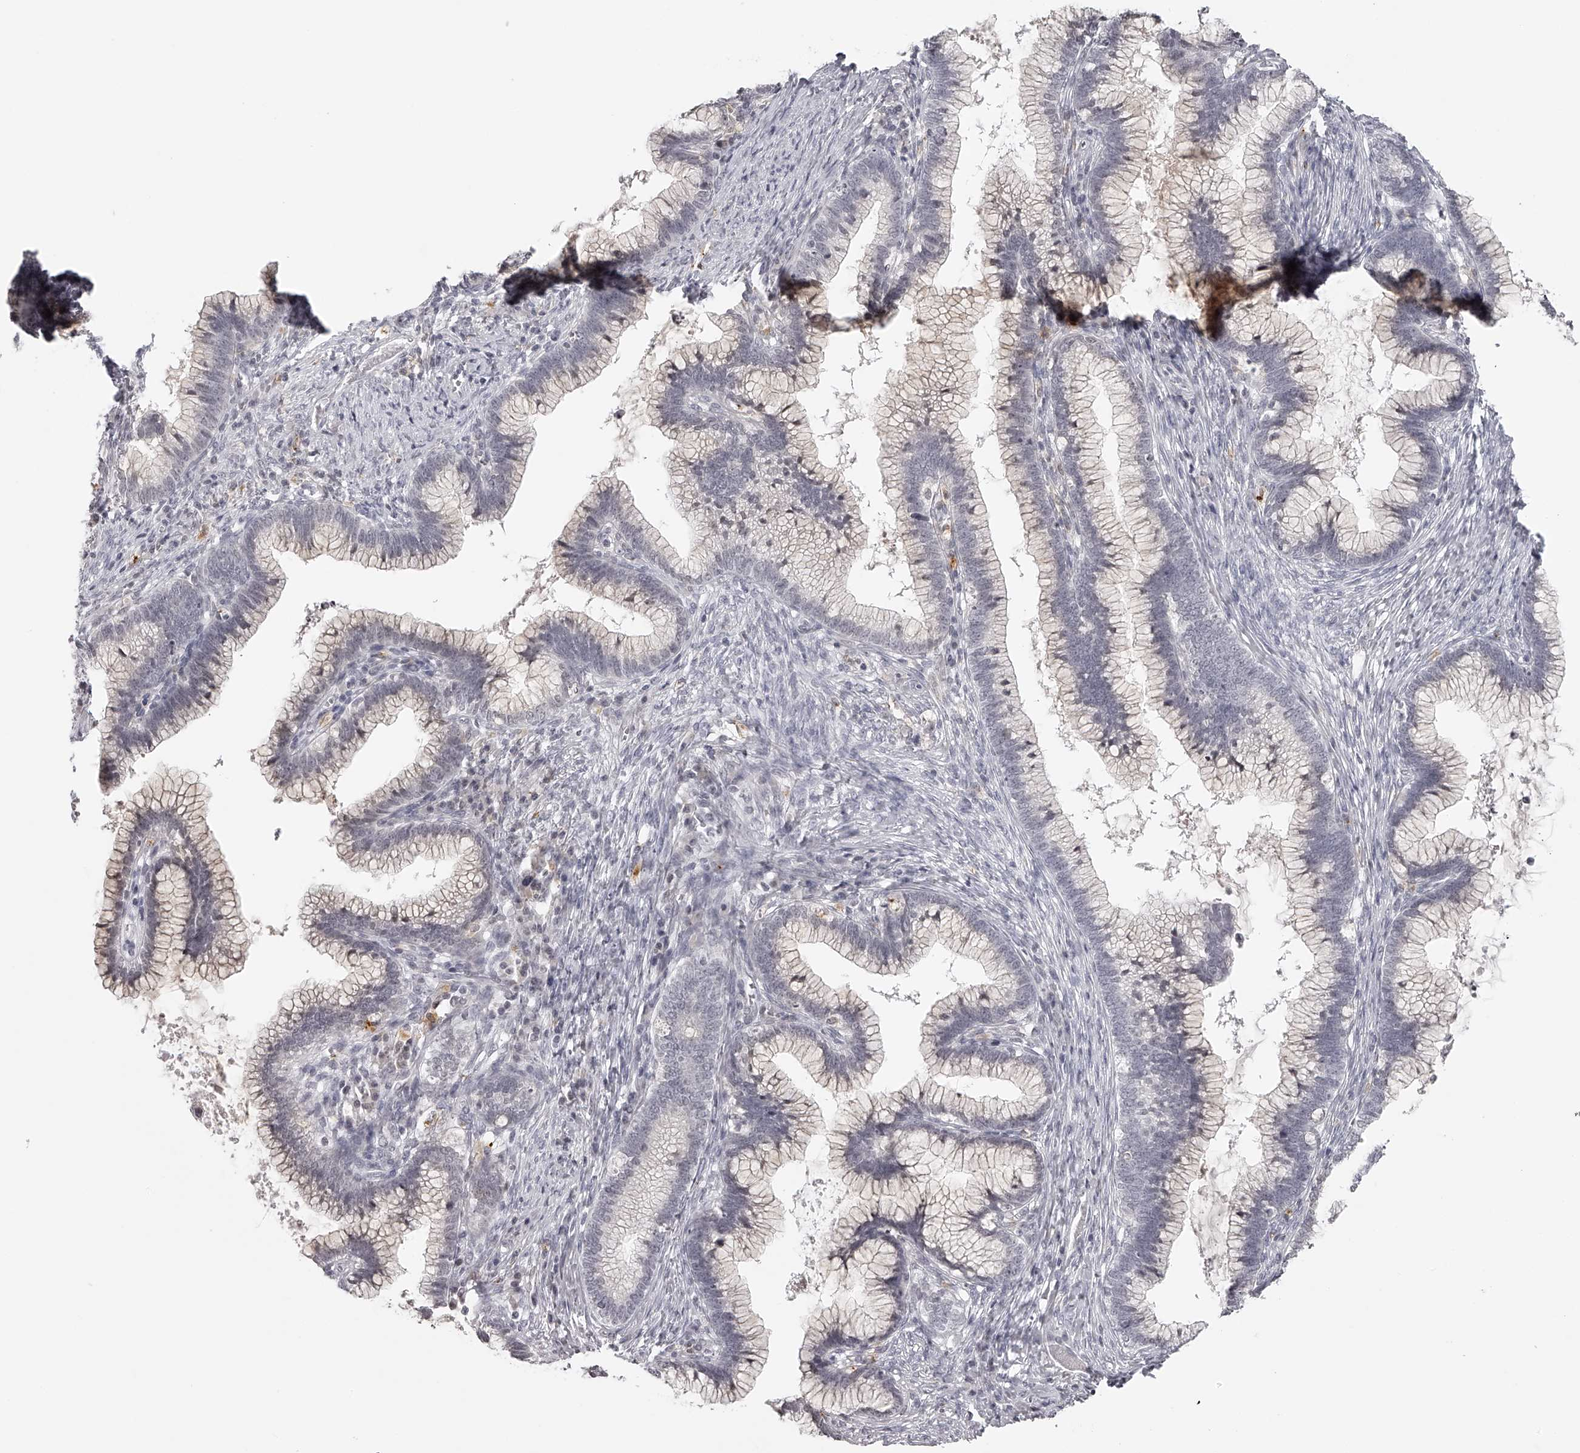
{"staining": {"intensity": "negative", "quantity": "none", "location": "none"}, "tissue": "cervical cancer", "cell_type": "Tumor cells", "image_type": "cancer", "snomed": [{"axis": "morphology", "description": "Adenocarcinoma, NOS"}, {"axis": "topography", "description": "Cervix"}], "caption": "Cervical cancer was stained to show a protein in brown. There is no significant staining in tumor cells.", "gene": "RNF220", "patient": {"sex": "female", "age": 36}}